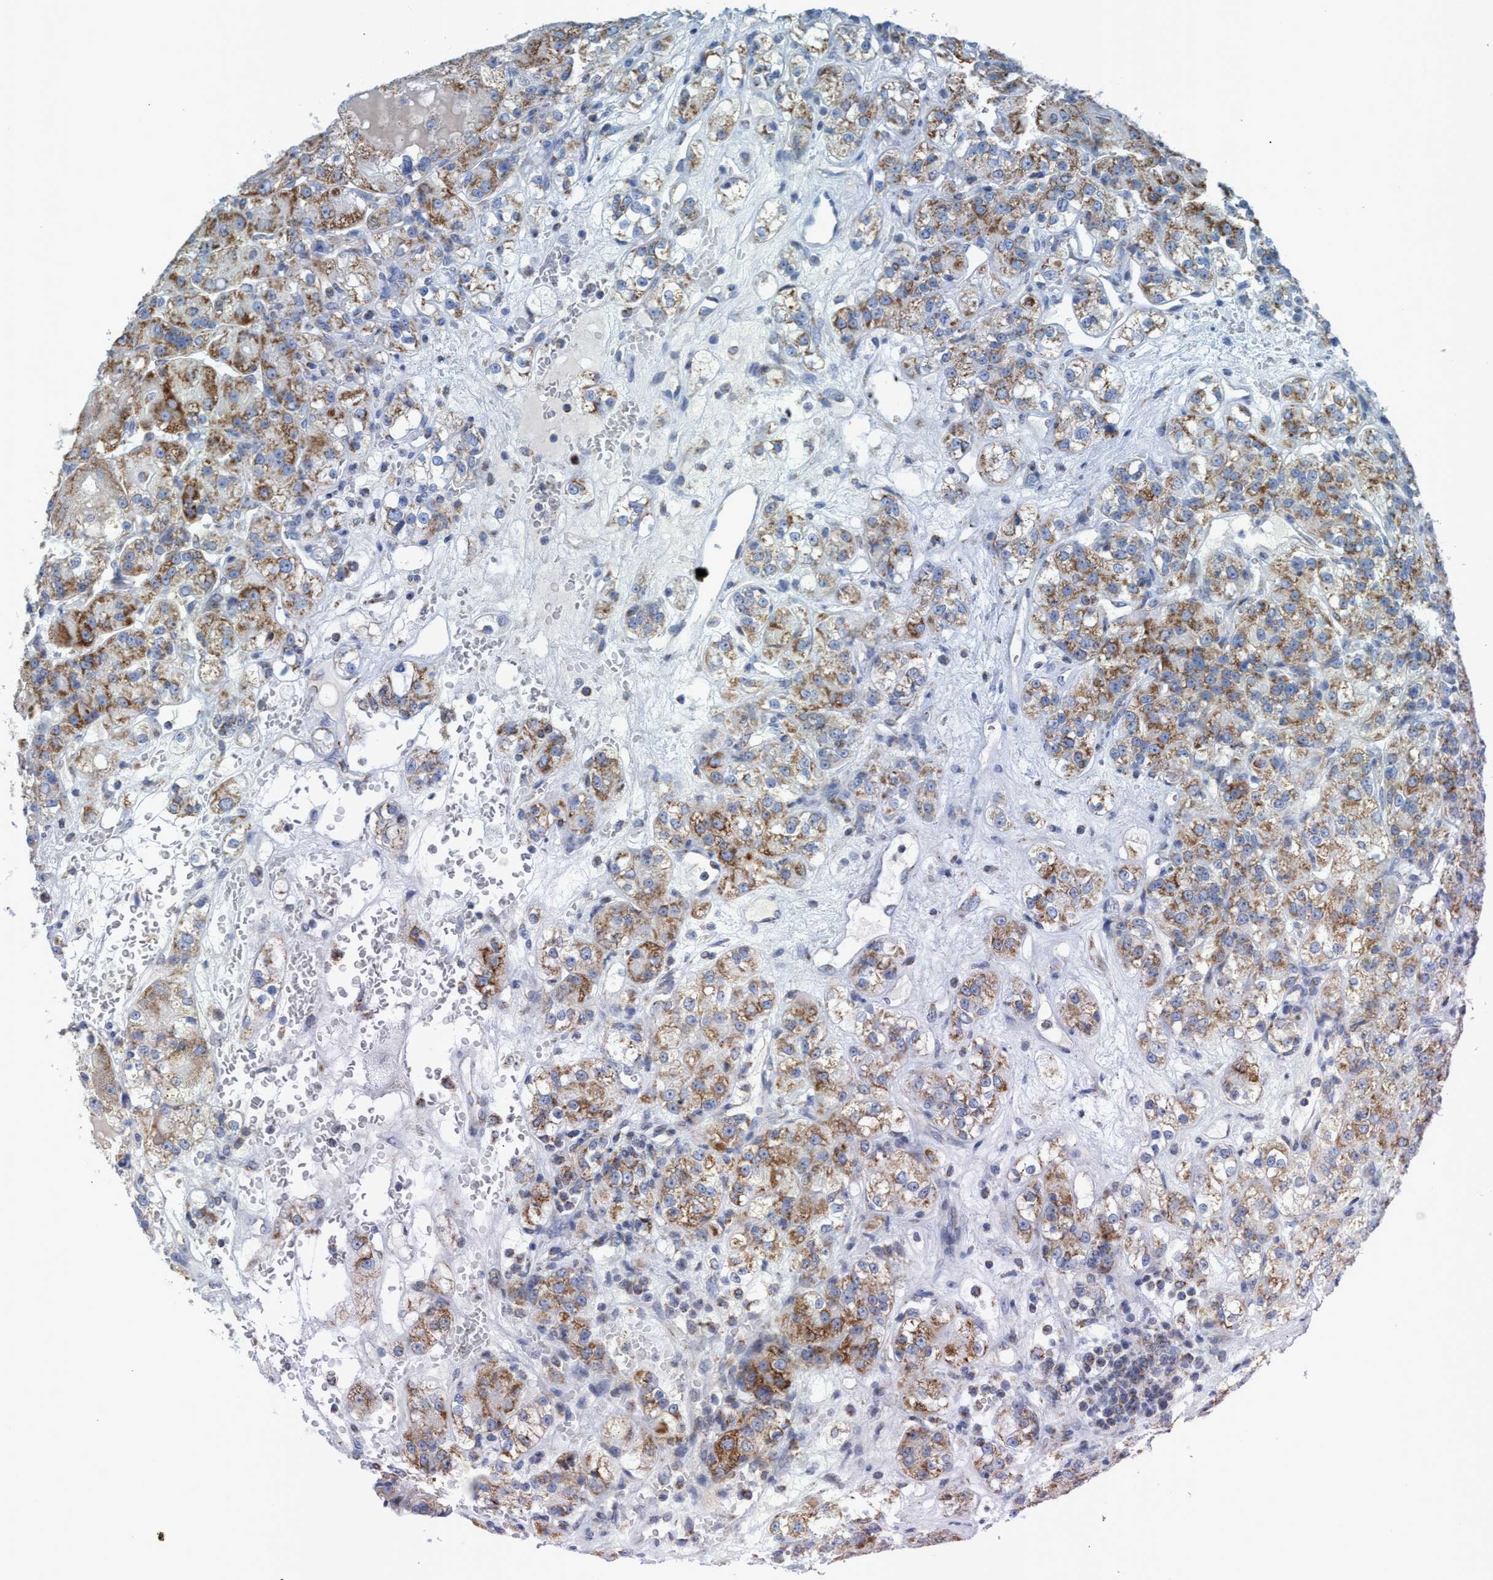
{"staining": {"intensity": "moderate", "quantity": "25%-75%", "location": "cytoplasmic/membranous"}, "tissue": "renal cancer", "cell_type": "Tumor cells", "image_type": "cancer", "snomed": [{"axis": "morphology", "description": "Normal tissue, NOS"}, {"axis": "morphology", "description": "Adenocarcinoma, NOS"}, {"axis": "topography", "description": "Kidney"}], "caption": "The histopathology image displays a brown stain indicating the presence of a protein in the cytoplasmic/membranous of tumor cells in renal cancer (adenocarcinoma). The protein is stained brown, and the nuclei are stained in blue (DAB IHC with brightfield microscopy, high magnification).", "gene": "GGA3", "patient": {"sex": "male", "age": 61}}